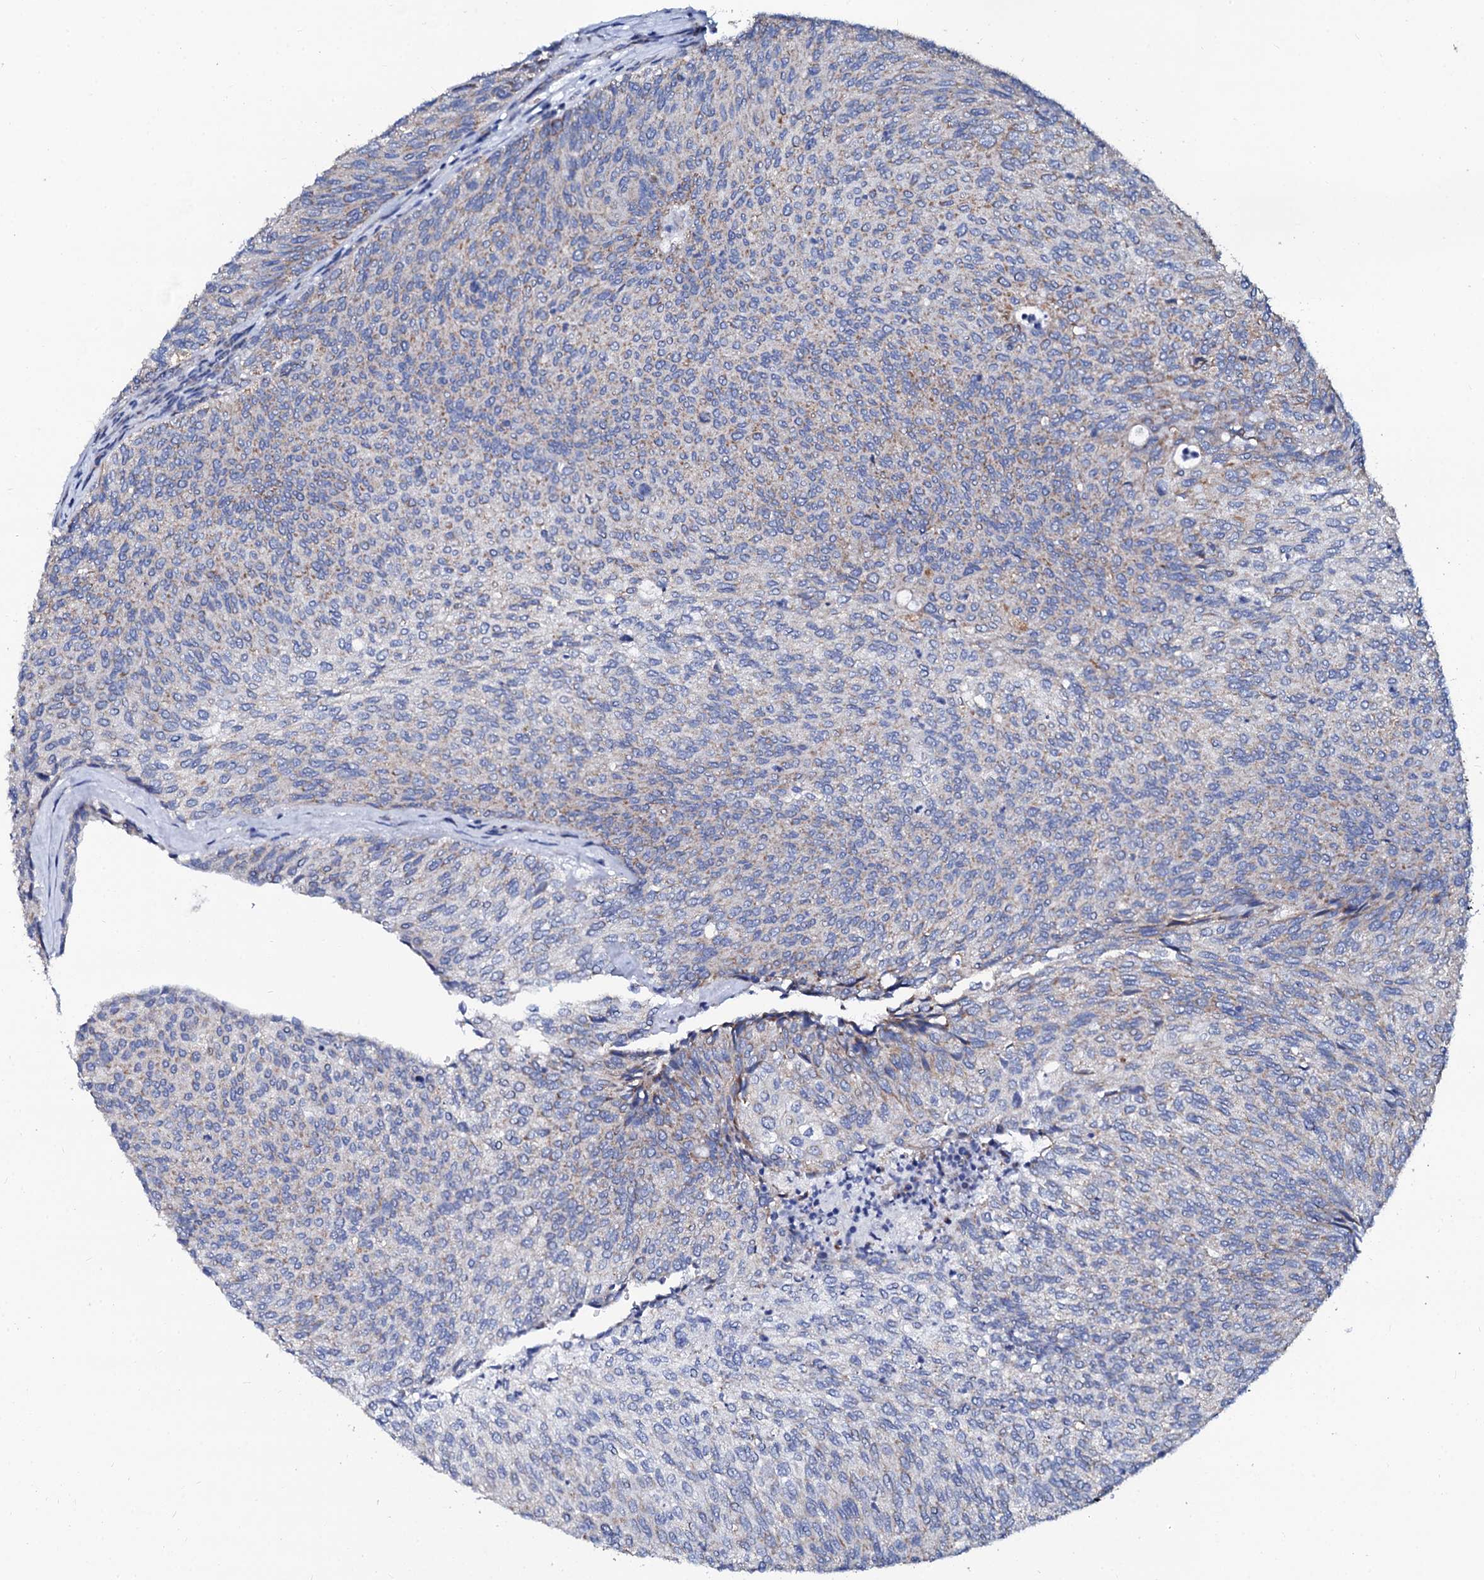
{"staining": {"intensity": "weak", "quantity": "25%-75%", "location": "cytoplasmic/membranous"}, "tissue": "urothelial cancer", "cell_type": "Tumor cells", "image_type": "cancer", "snomed": [{"axis": "morphology", "description": "Urothelial carcinoma, Low grade"}, {"axis": "topography", "description": "Urinary bladder"}], "caption": "This is a photomicrograph of immunohistochemistry (IHC) staining of urothelial cancer, which shows weak expression in the cytoplasmic/membranous of tumor cells.", "gene": "SLC37A4", "patient": {"sex": "female", "age": 79}}